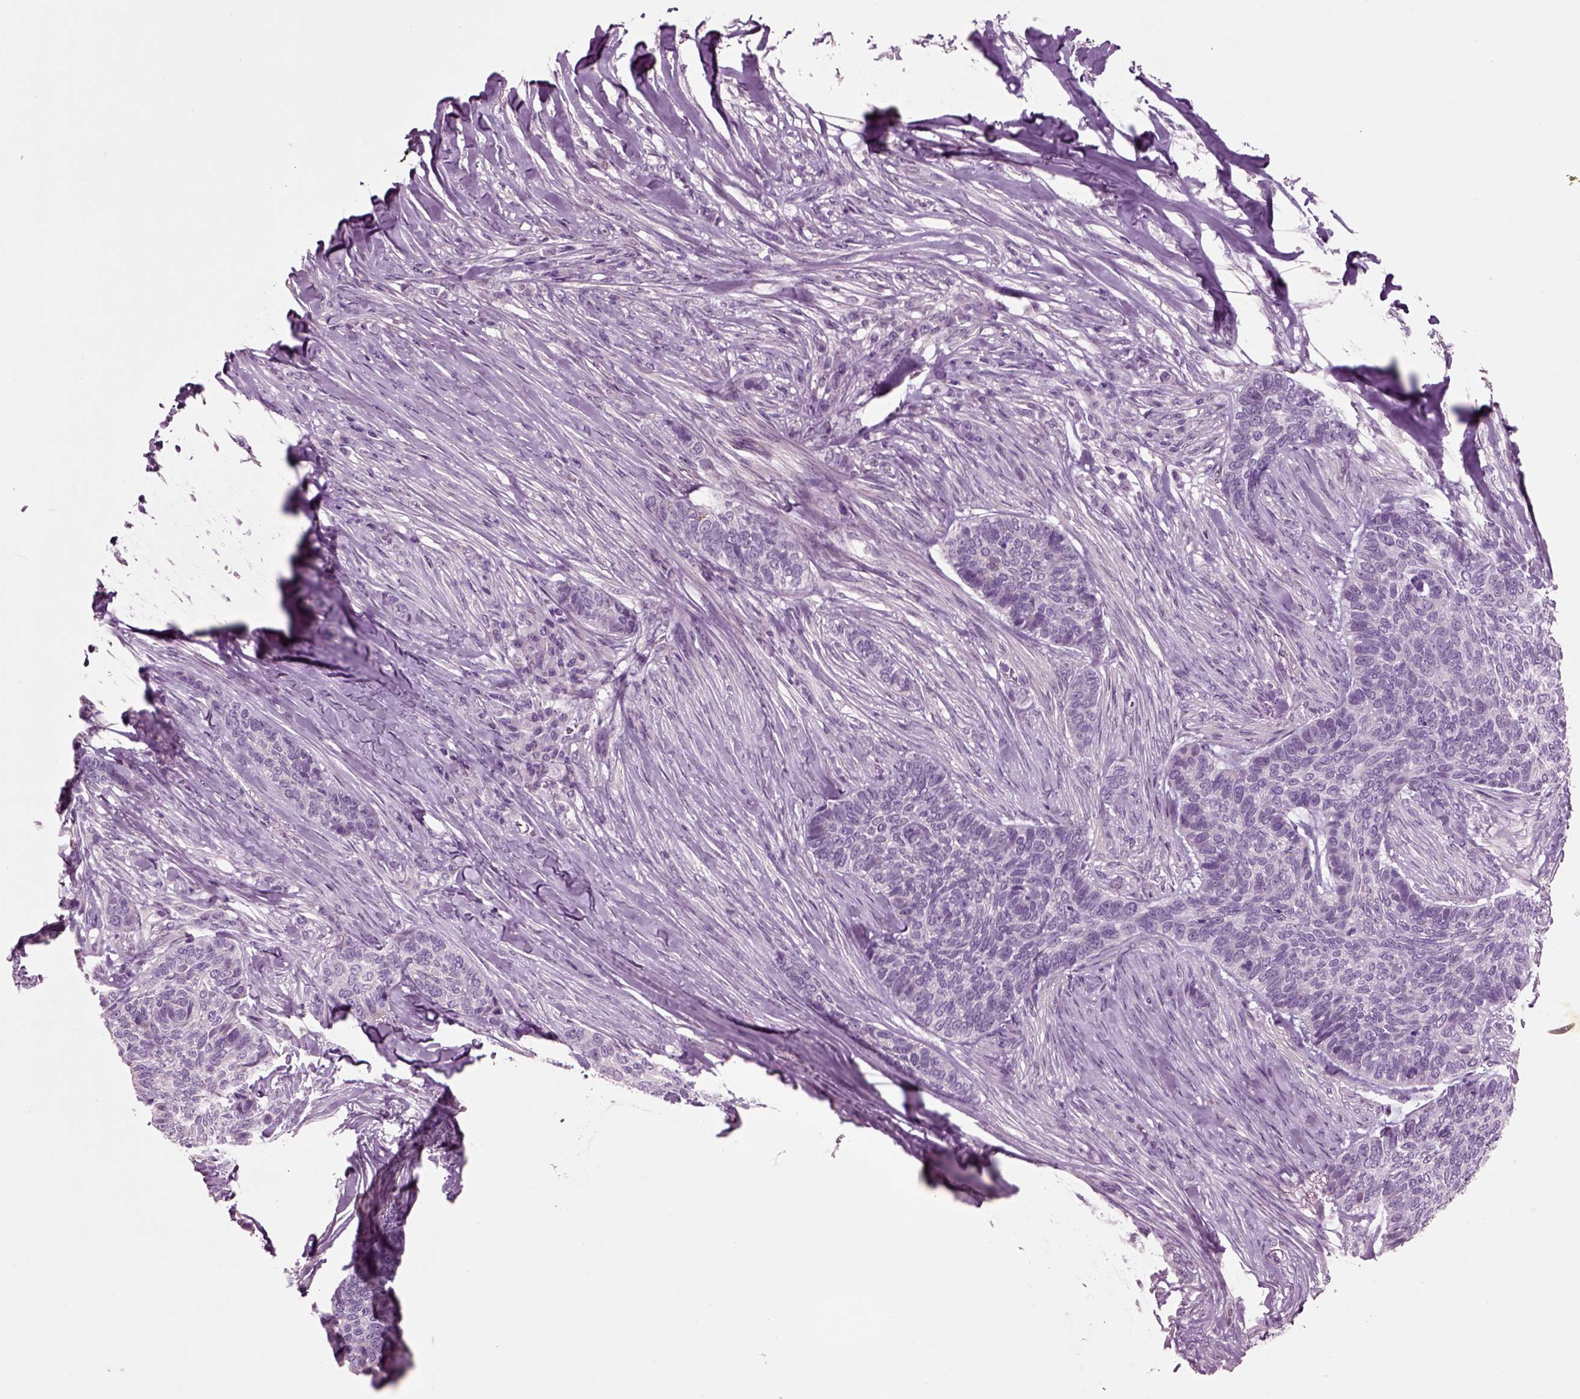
{"staining": {"intensity": "negative", "quantity": "none", "location": "none"}, "tissue": "skin cancer", "cell_type": "Tumor cells", "image_type": "cancer", "snomed": [{"axis": "morphology", "description": "Basal cell carcinoma"}, {"axis": "topography", "description": "Skin"}], "caption": "Basal cell carcinoma (skin) was stained to show a protein in brown. There is no significant staining in tumor cells. Nuclei are stained in blue.", "gene": "CHGB", "patient": {"sex": "female", "age": 69}}